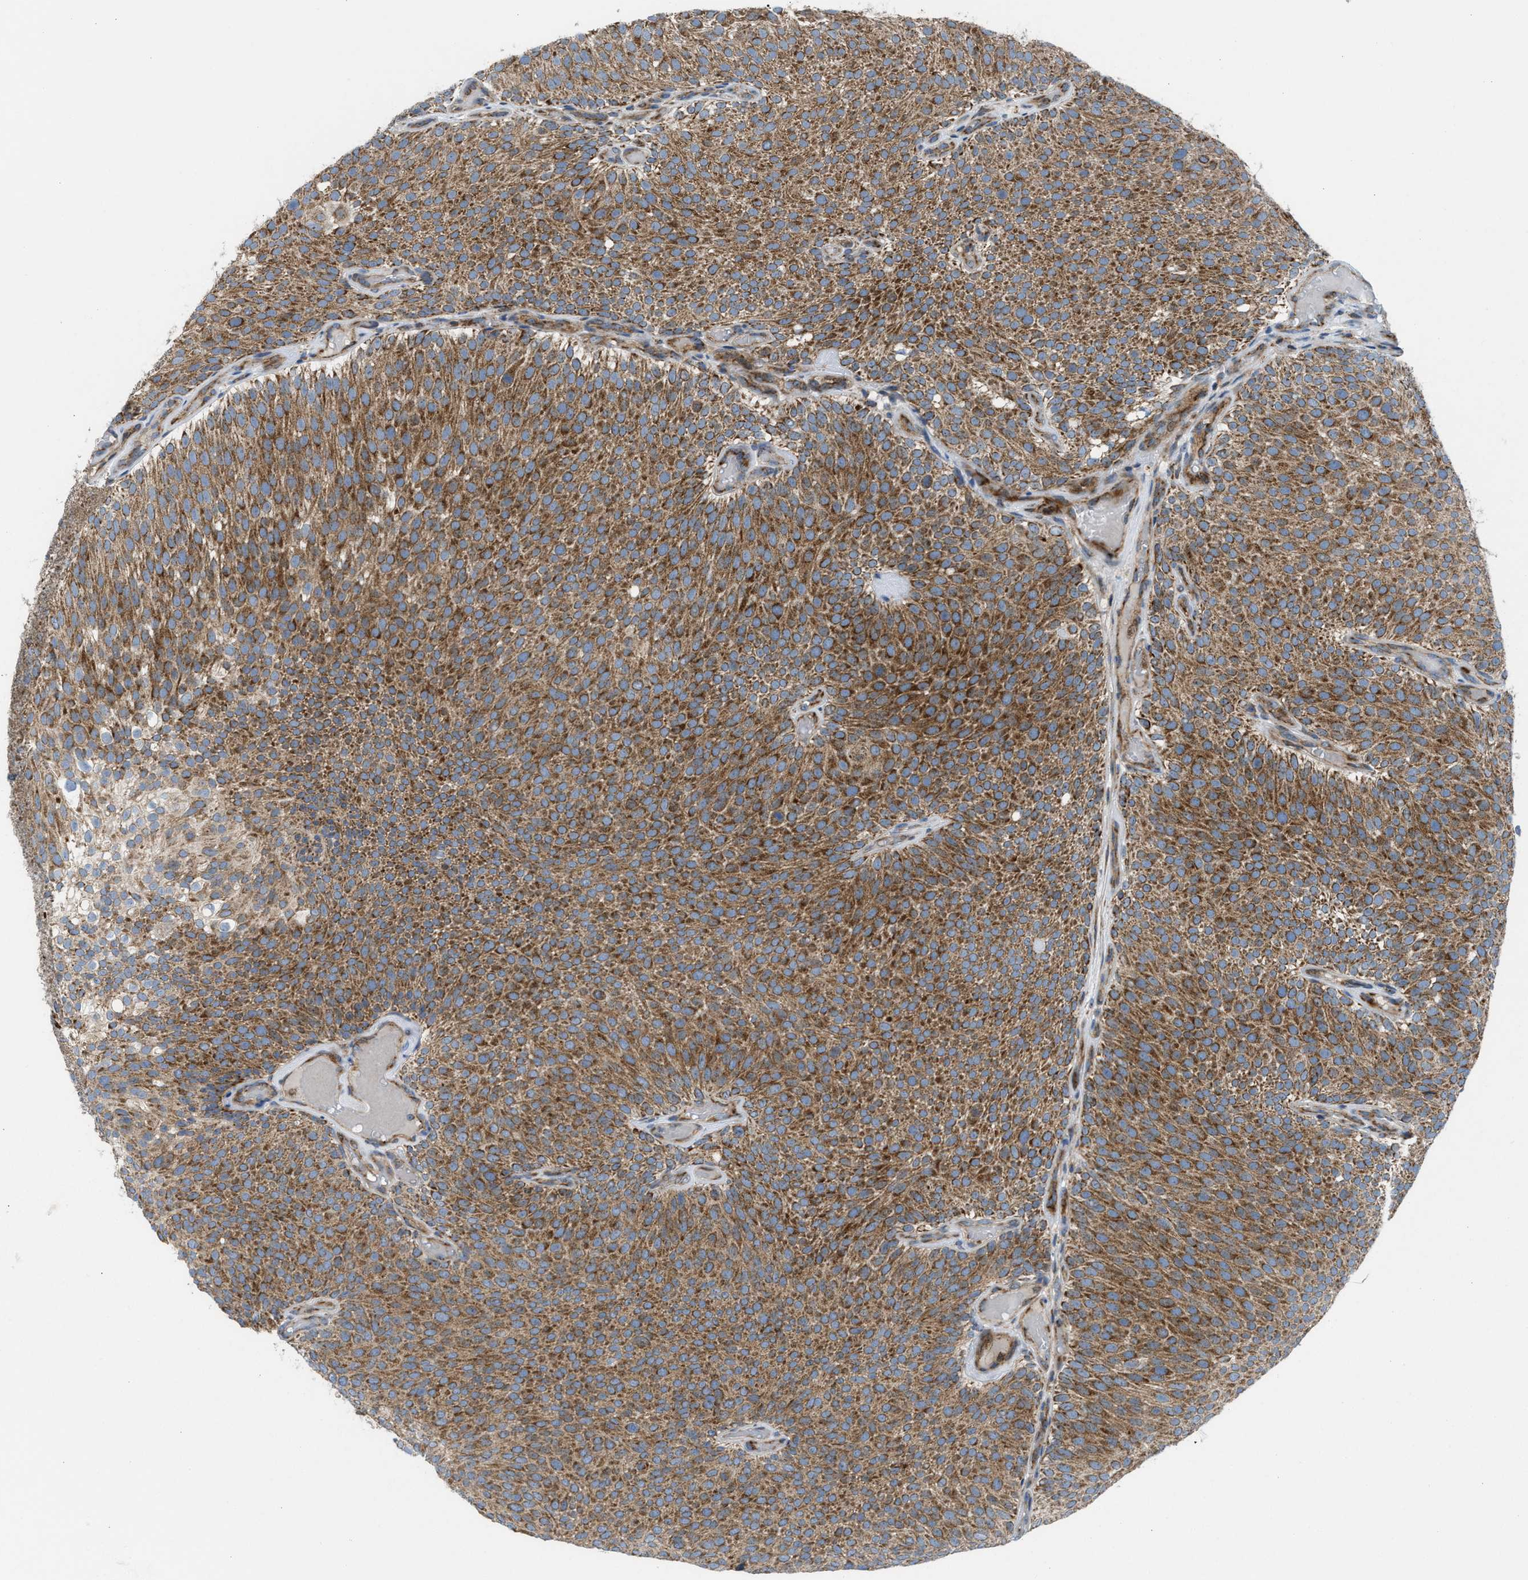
{"staining": {"intensity": "moderate", "quantity": ">75%", "location": "cytoplasmic/membranous"}, "tissue": "urothelial cancer", "cell_type": "Tumor cells", "image_type": "cancer", "snomed": [{"axis": "morphology", "description": "Urothelial carcinoma, Low grade"}, {"axis": "topography", "description": "Urinary bladder"}], "caption": "This image reveals IHC staining of human low-grade urothelial carcinoma, with medium moderate cytoplasmic/membranous positivity in approximately >75% of tumor cells.", "gene": "TPH1", "patient": {"sex": "male", "age": 78}}